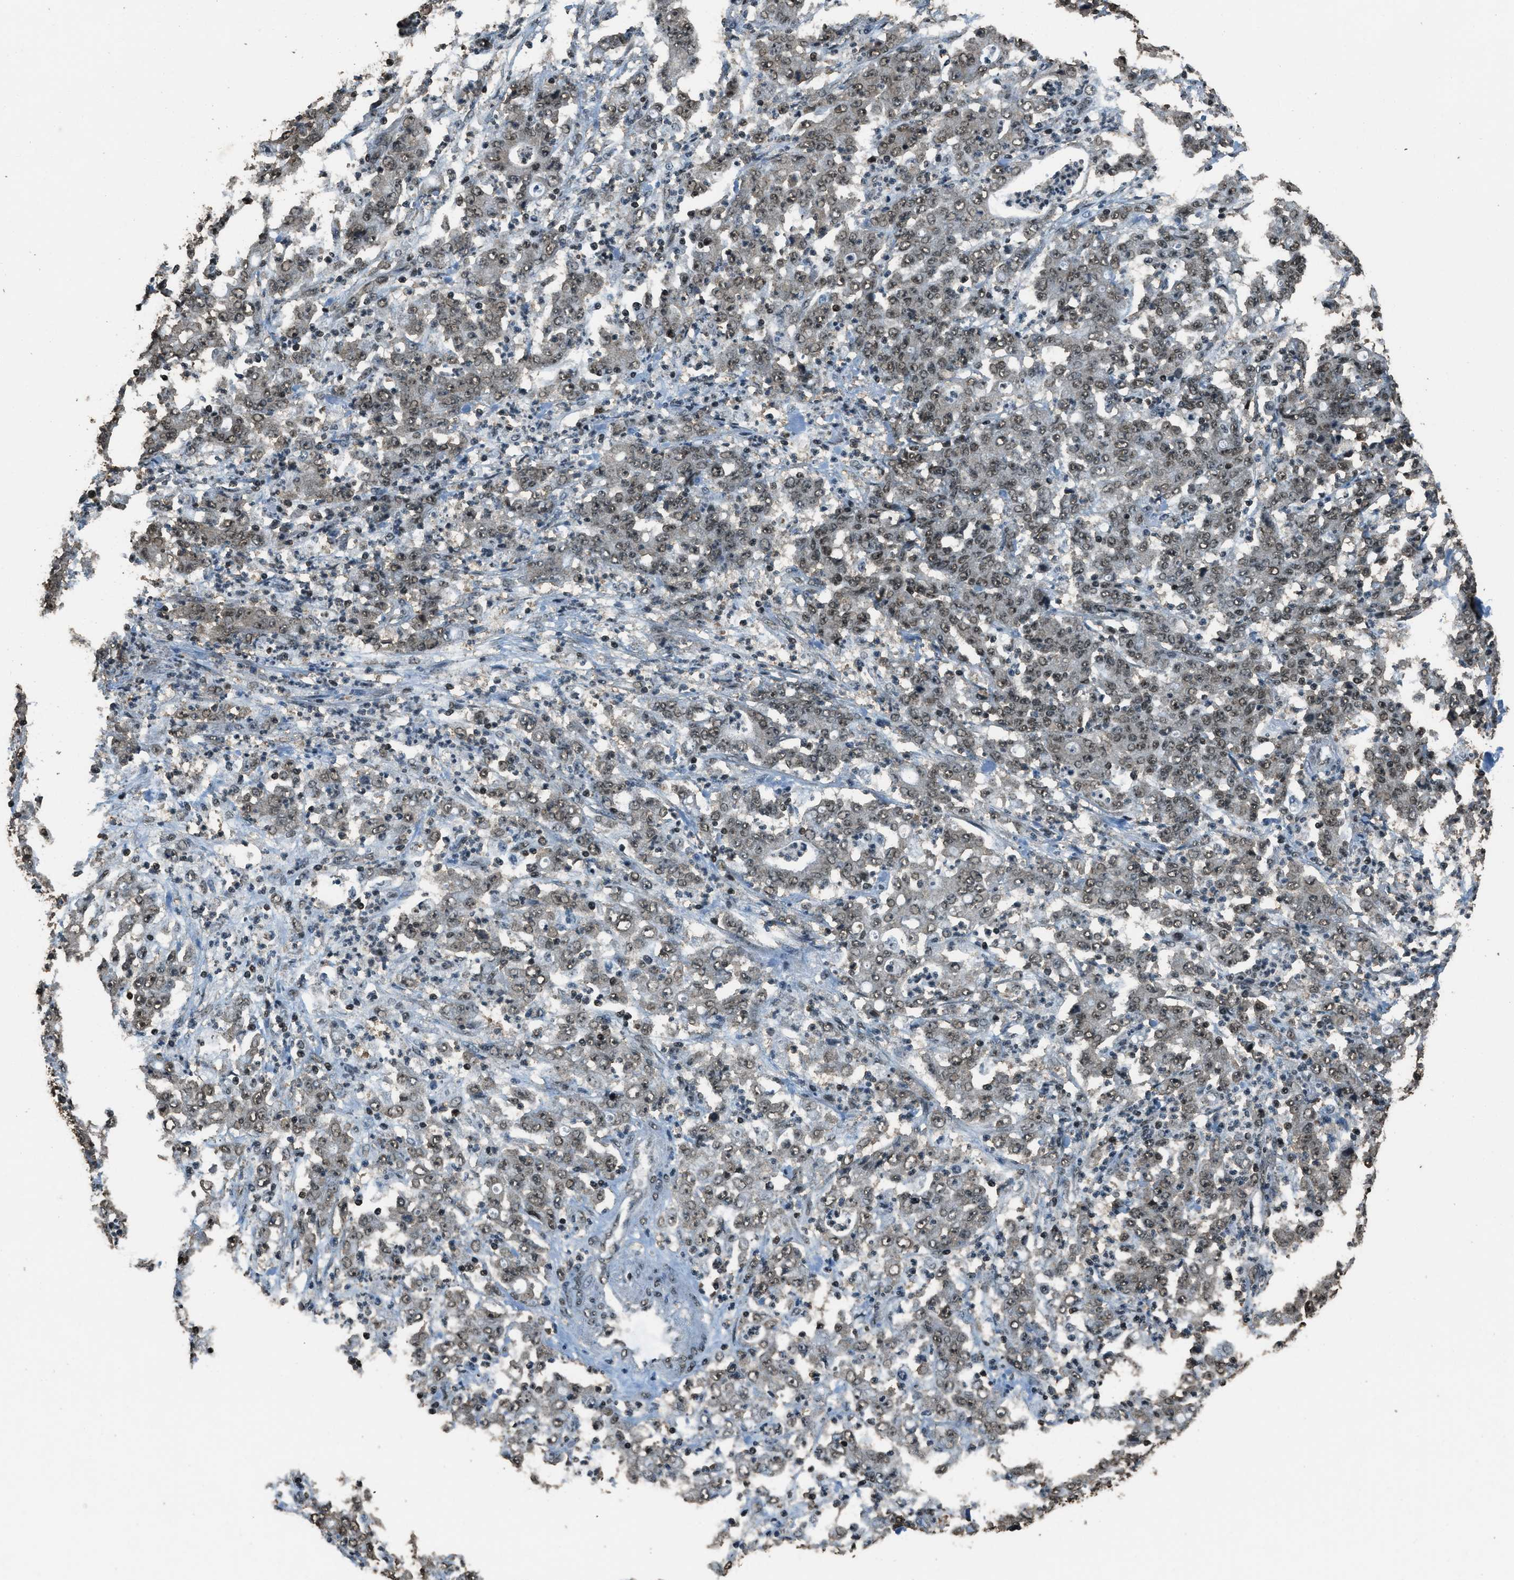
{"staining": {"intensity": "moderate", "quantity": ">75%", "location": "nuclear"}, "tissue": "stomach cancer", "cell_type": "Tumor cells", "image_type": "cancer", "snomed": [{"axis": "morphology", "description": "Adenocarcinoma, NOS"}, {"axis": "topography", "description": "Stomach, lower"}], "caption": "The photomicrograph demonstrates a brown stain indicating the presence of a protein in the nuclear of tumor cells in stomach cancer (adenocarcinoma). (DAB (3,3'-diaminobenzidine) = brown stain, brightfield microscopy at high magnification).", "gene": "MYB", "patient": {"sex": "female", "age": 71}}